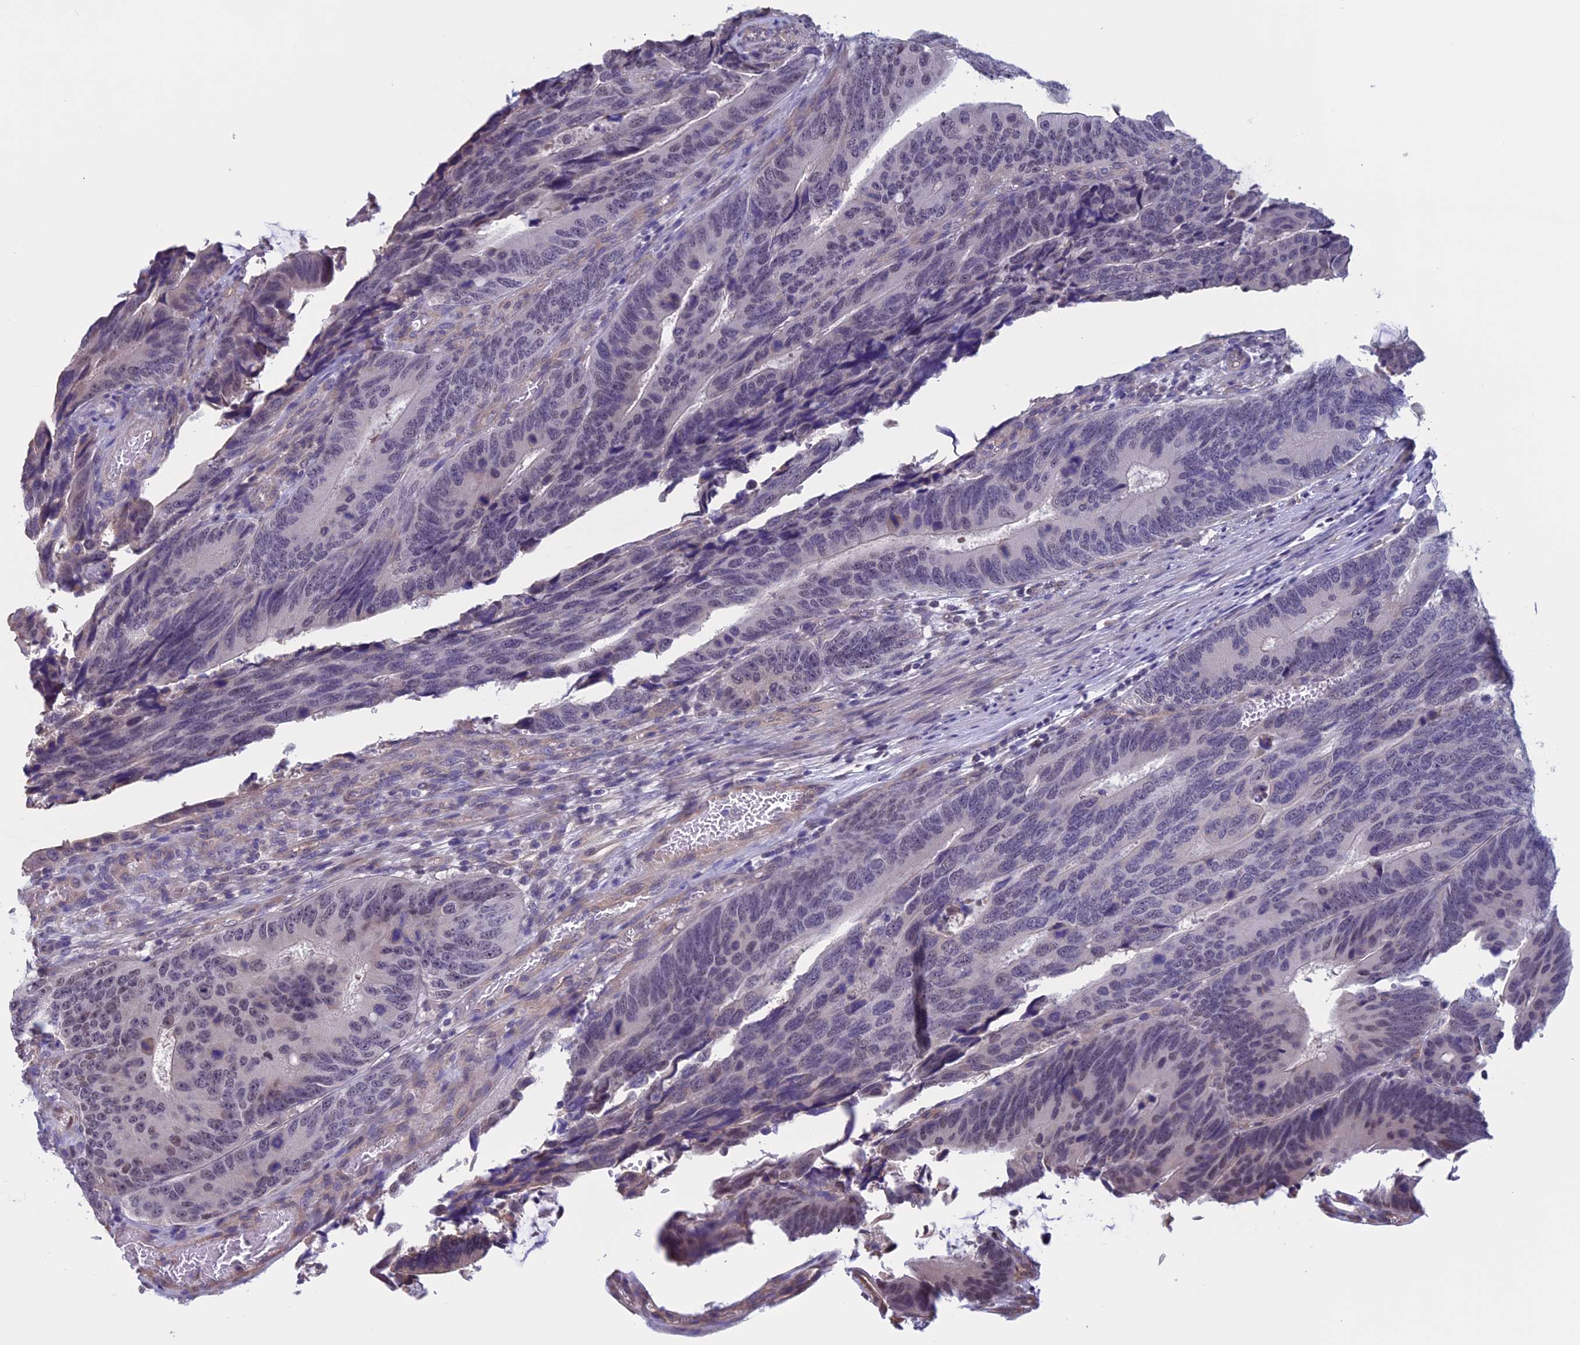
{"staining": {"intensity": "negative", "quantity": "none", "location": "none"}, "tissue": "colorectal cancer", "cell_type": "Tumor cells", "image_type": "cancer", "snomed": [{"axis": "morphology", "description": "Adenocarcinoma, NOS"}, {"axis": "topography", "description": "Colon"}], "caption": "Immunohistochemistry of human colorectal cancer (adenocarcinoma) shows no positivity in tumor cells. (Stains: DAB IHC with hematoxylin counter stain, Microscopy: brightfield microscopy at high magnification).", "gene": "SLC1A6", "patient": {"sex": "male", "age": 87}}